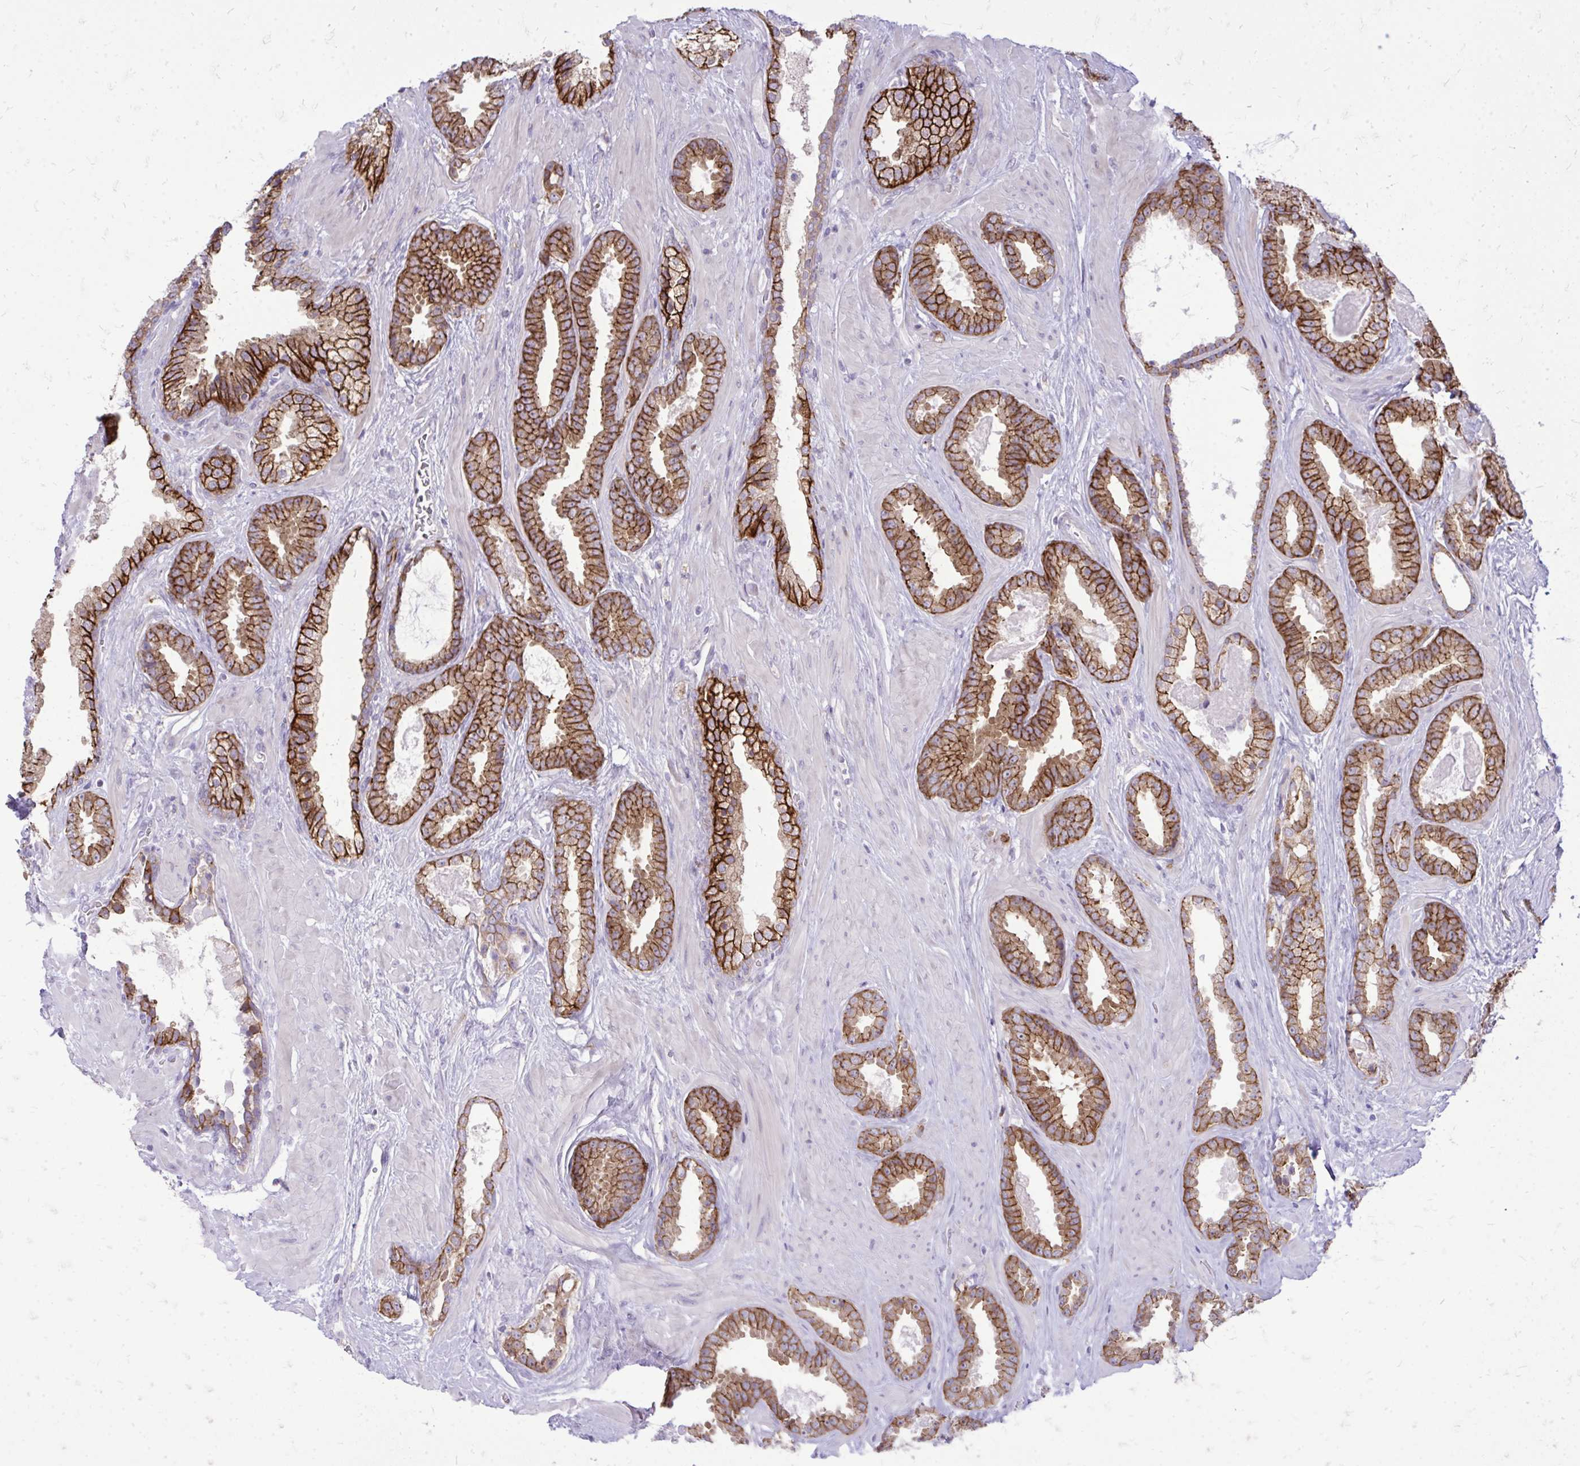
{"staining": {"intensity": "strong", "quantity": ">75%", "location": "cytoplasmic/membranous"}, "tissue": "prostate cancer", "cell_type": "Tumor cells", "image_type": "cancer", "snomed": [{"axis": "morphology", "description": "Adenocarcinoma, Low grade"}, {"axis": "topography", "description": "Prostate"}], "caption": "IHC staining of prostate cancer, which demonstrates high levels of strong cytoplasmic/membranous staining in about >75% of tumor cells indicating strong cytoplasmic/membranous protein staining. The staining was performed using DAB (brown) for protein detection and nuclei were counterstained in hematoxylin (blue).", "gene": "SPTBN2", "patient": {"sex": "male", "age": 62}}